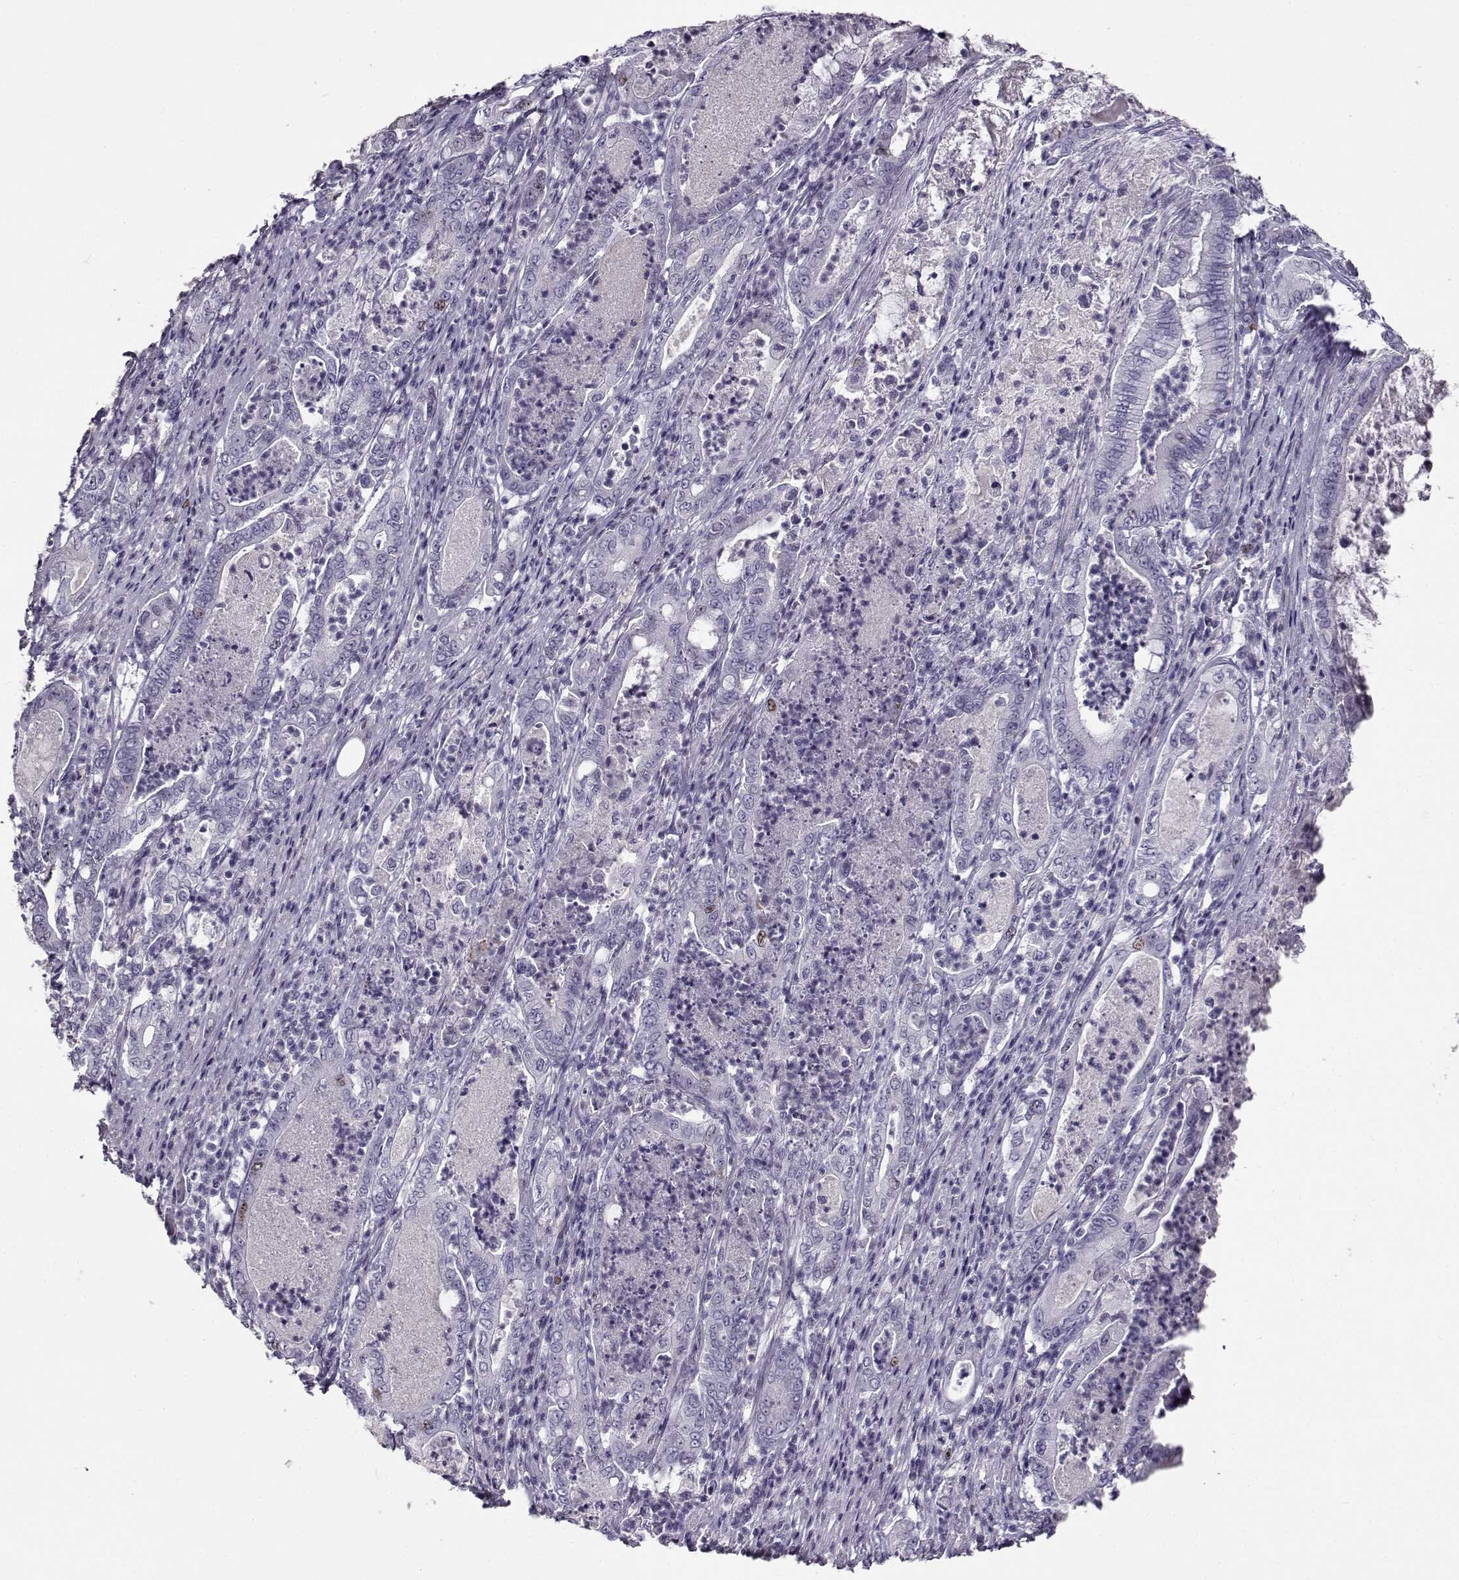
{"staining": {"intensity": "negative", "quantity": "none", "location": "none"}, "tissue": "pancreatic cancer", "cell_type": "Tumor cells", "image_type": "cancer", "snomed": [{"axis": "morphology", "description": "Adenocarcinoma, NOS"}, {"axis": "topography", "description": "Pancreas"}], "caption": "Human adenocarcinoma (pancreatic) stained for a protein using IHC reveals no positivity in tumor cells.", "gene": "NPW", "patient": {"sex": "male", "age": 71}}